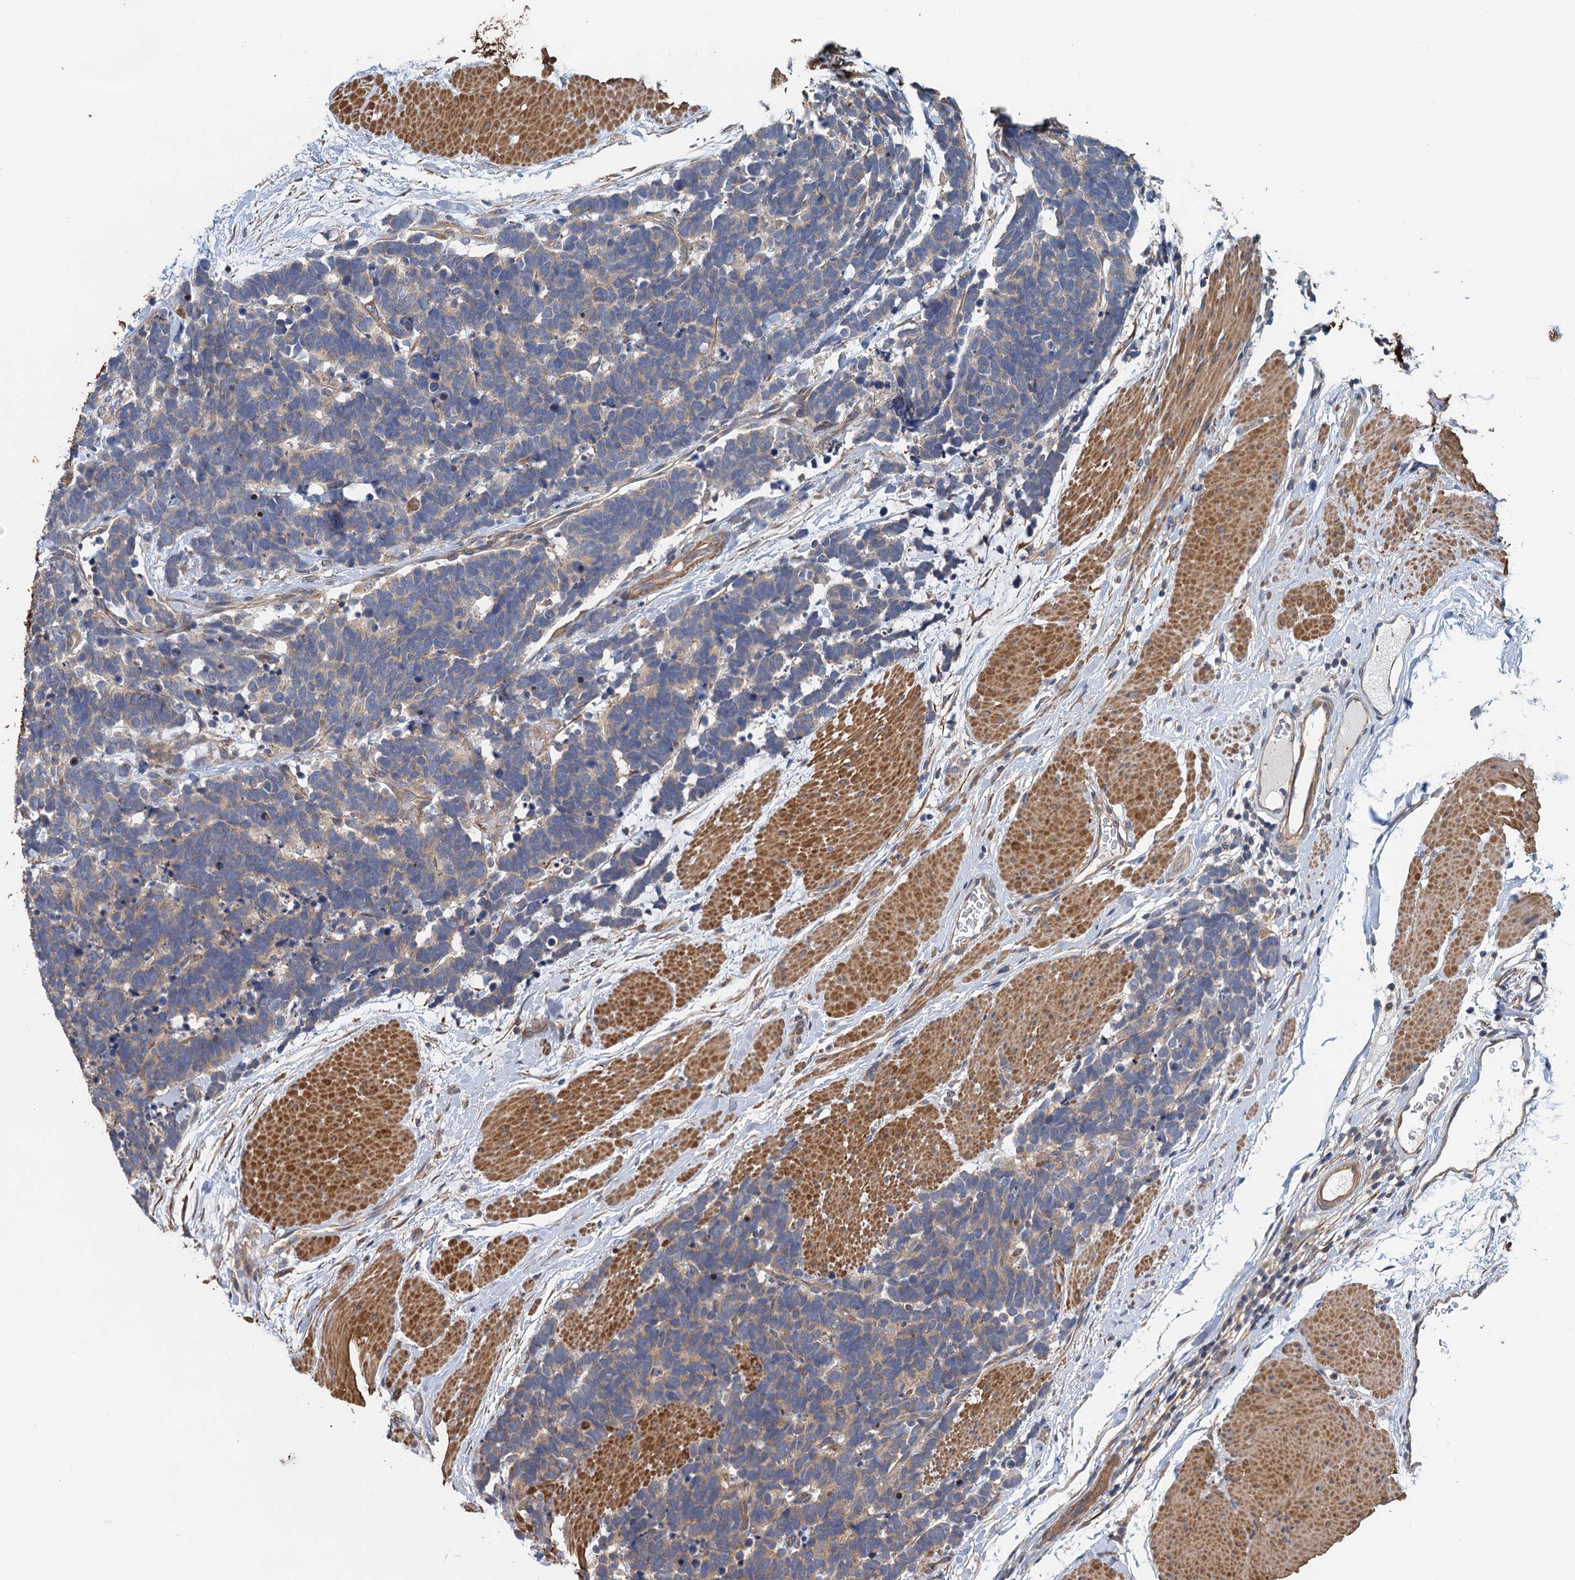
{"staining": {"intensity": "weak", "quantity": "<25%", "location": "cytoplasmic/membranous"}, "tissue": "carcinoid", "cell_type": "Tumor cells", "image_type": "cancer", "snomed": [{"axis": "morphology", "description": "Carcinoma, NOS"}, {"axis": "morphology", "description": "Carcinoid, malignant, NOS"}, {"axis": "topography", "description": "Urinary bladder"}], "caption": "Carcinoid was stained to show a protein in brown. There is no significant expression in tumor cells. Brightfield microscopy of IHC stained with DAB (3,3'-diaminobenzidine) (brown) and hematoxylin (blue), captured at high magnification.", "gene": "MEAK7", "patient": {"sex": "male", "age": 57}}